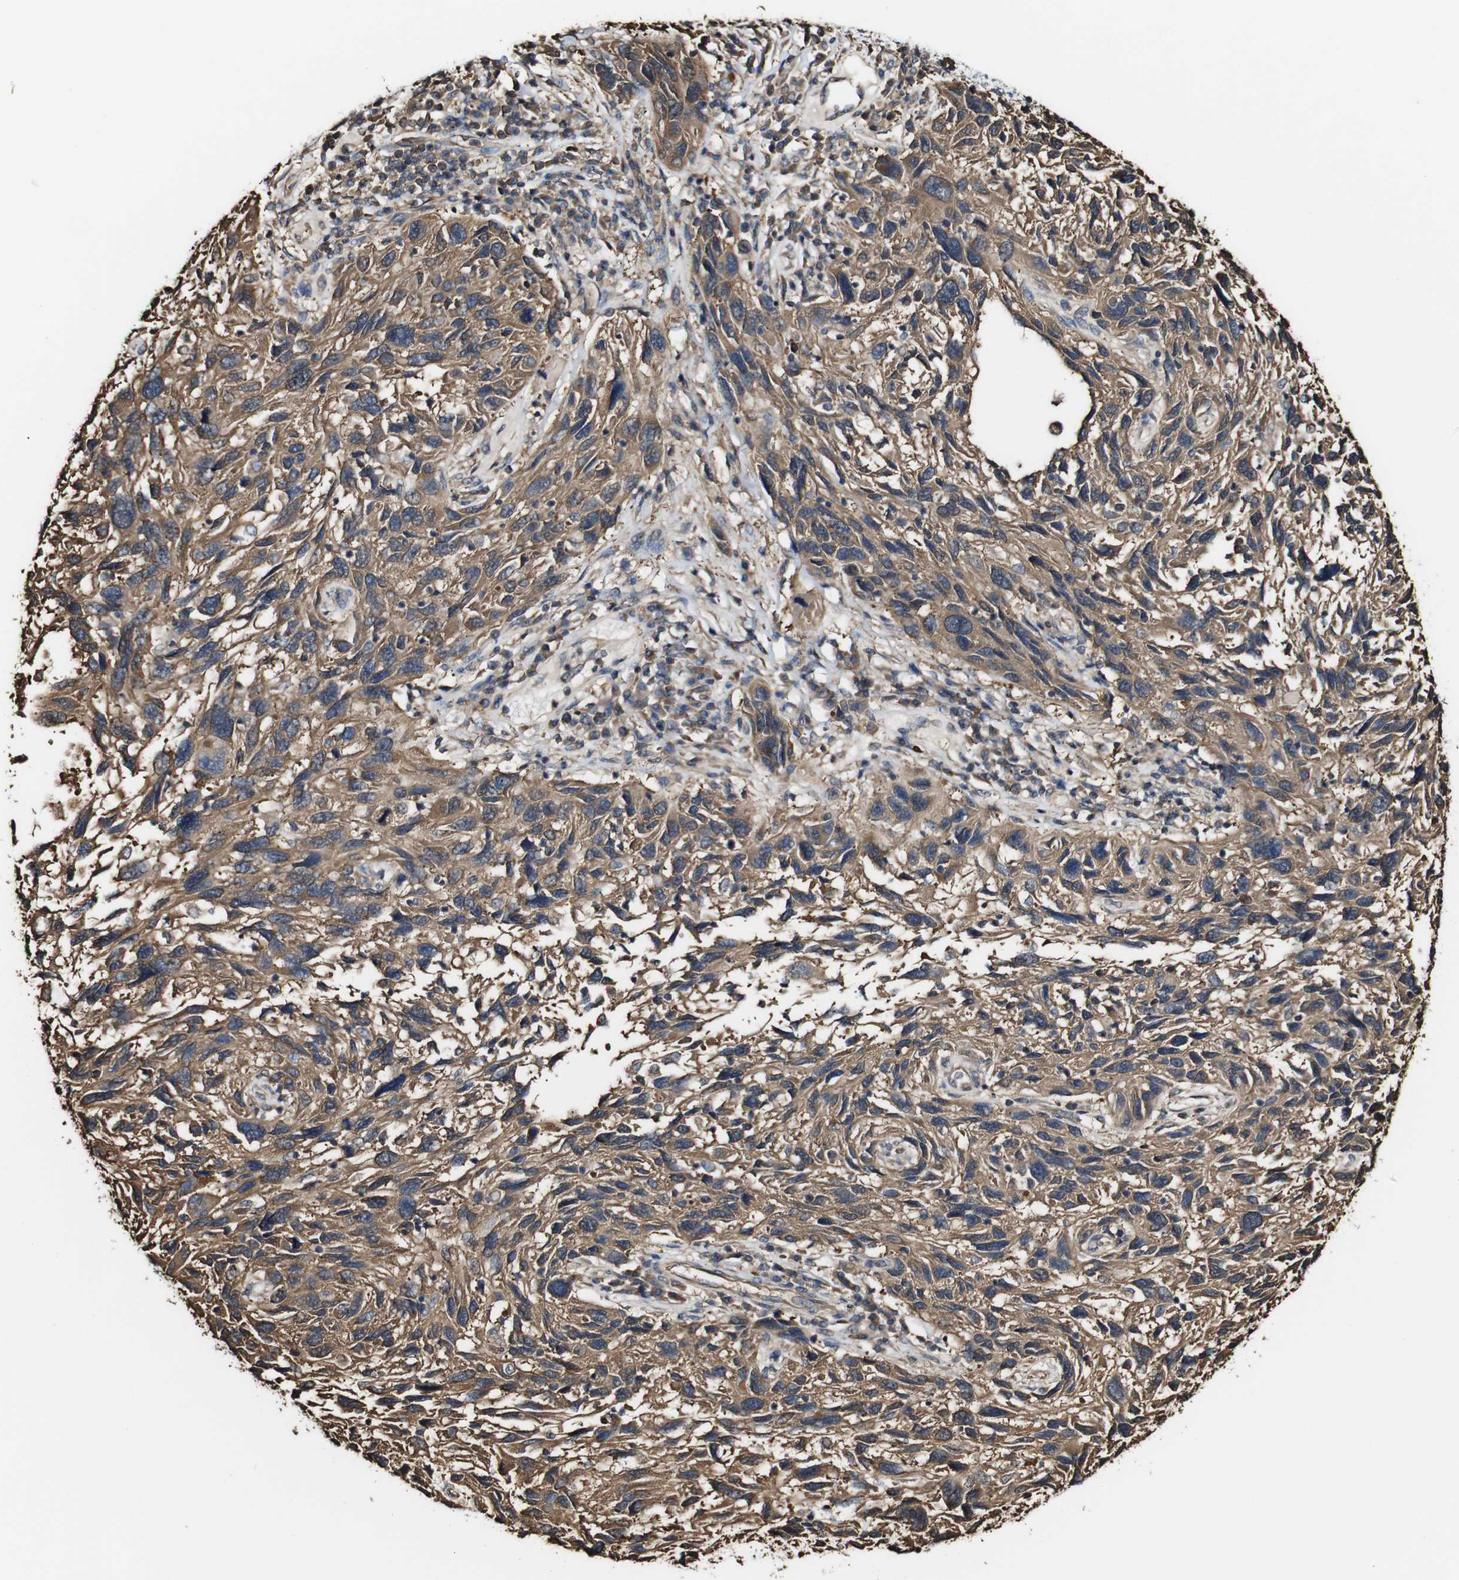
{"staining": {"intensity": "moderate", "quantity": ">75%", "location": "cytoplasmic/membranous"}, "tissue": "melanoma", "cell_type": "Tumor cells", "image_type": "cancer", "snomed": [{"axis": "morphology", "description": "Malignant melanoma, NOS"}, {"axis": "topography", "description": "Skin"}], "caption": "Melanoma tissue exhibits moderate cytoplasmic/membranous positivity in about >75% of tumor cells, visualized by immunohistochemistry. (Brightfield microscopy of DAB IHC at high magnification).", "gene": "PTPRR", "patient": {"sex": "male", "age": 53}}